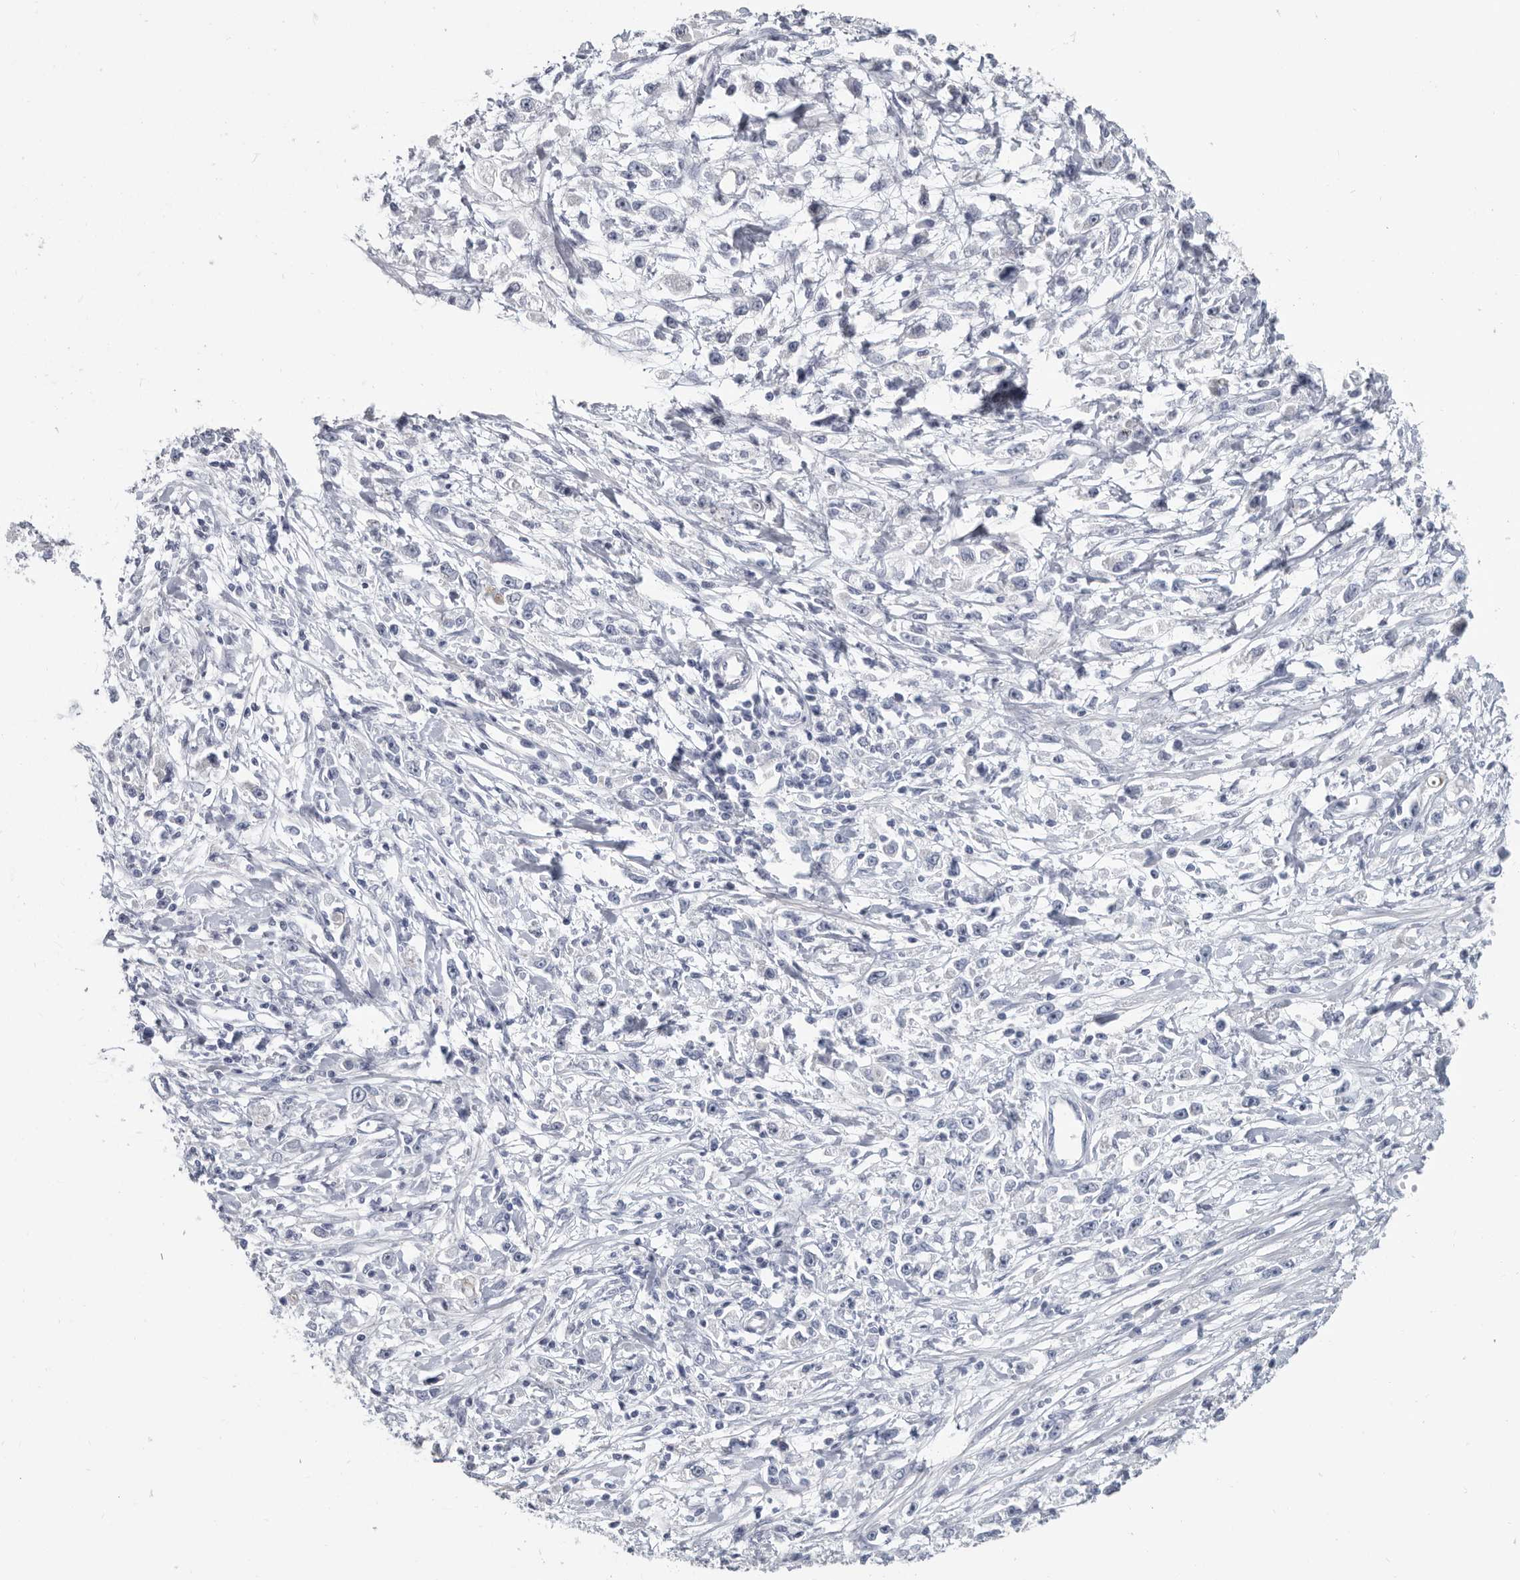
{"staining": {"intensity": "negative", "quantity": "none", "location": "none"}, "tissue": "stomach cancer", "cell_type": "Tumor cells", "image_type": "cancer", "snomed": [{"axis": "morphology", "description": "Adenocarcinoma, NOS"}, {"axis": "topography", "description": "Stomach"}], "caption": "Immunohistochemical staining of human stomach cancer reveals no significant staining in tumor cells.", "gene": "WRAP73", "patient": {"sex": "female", "age": 59}}